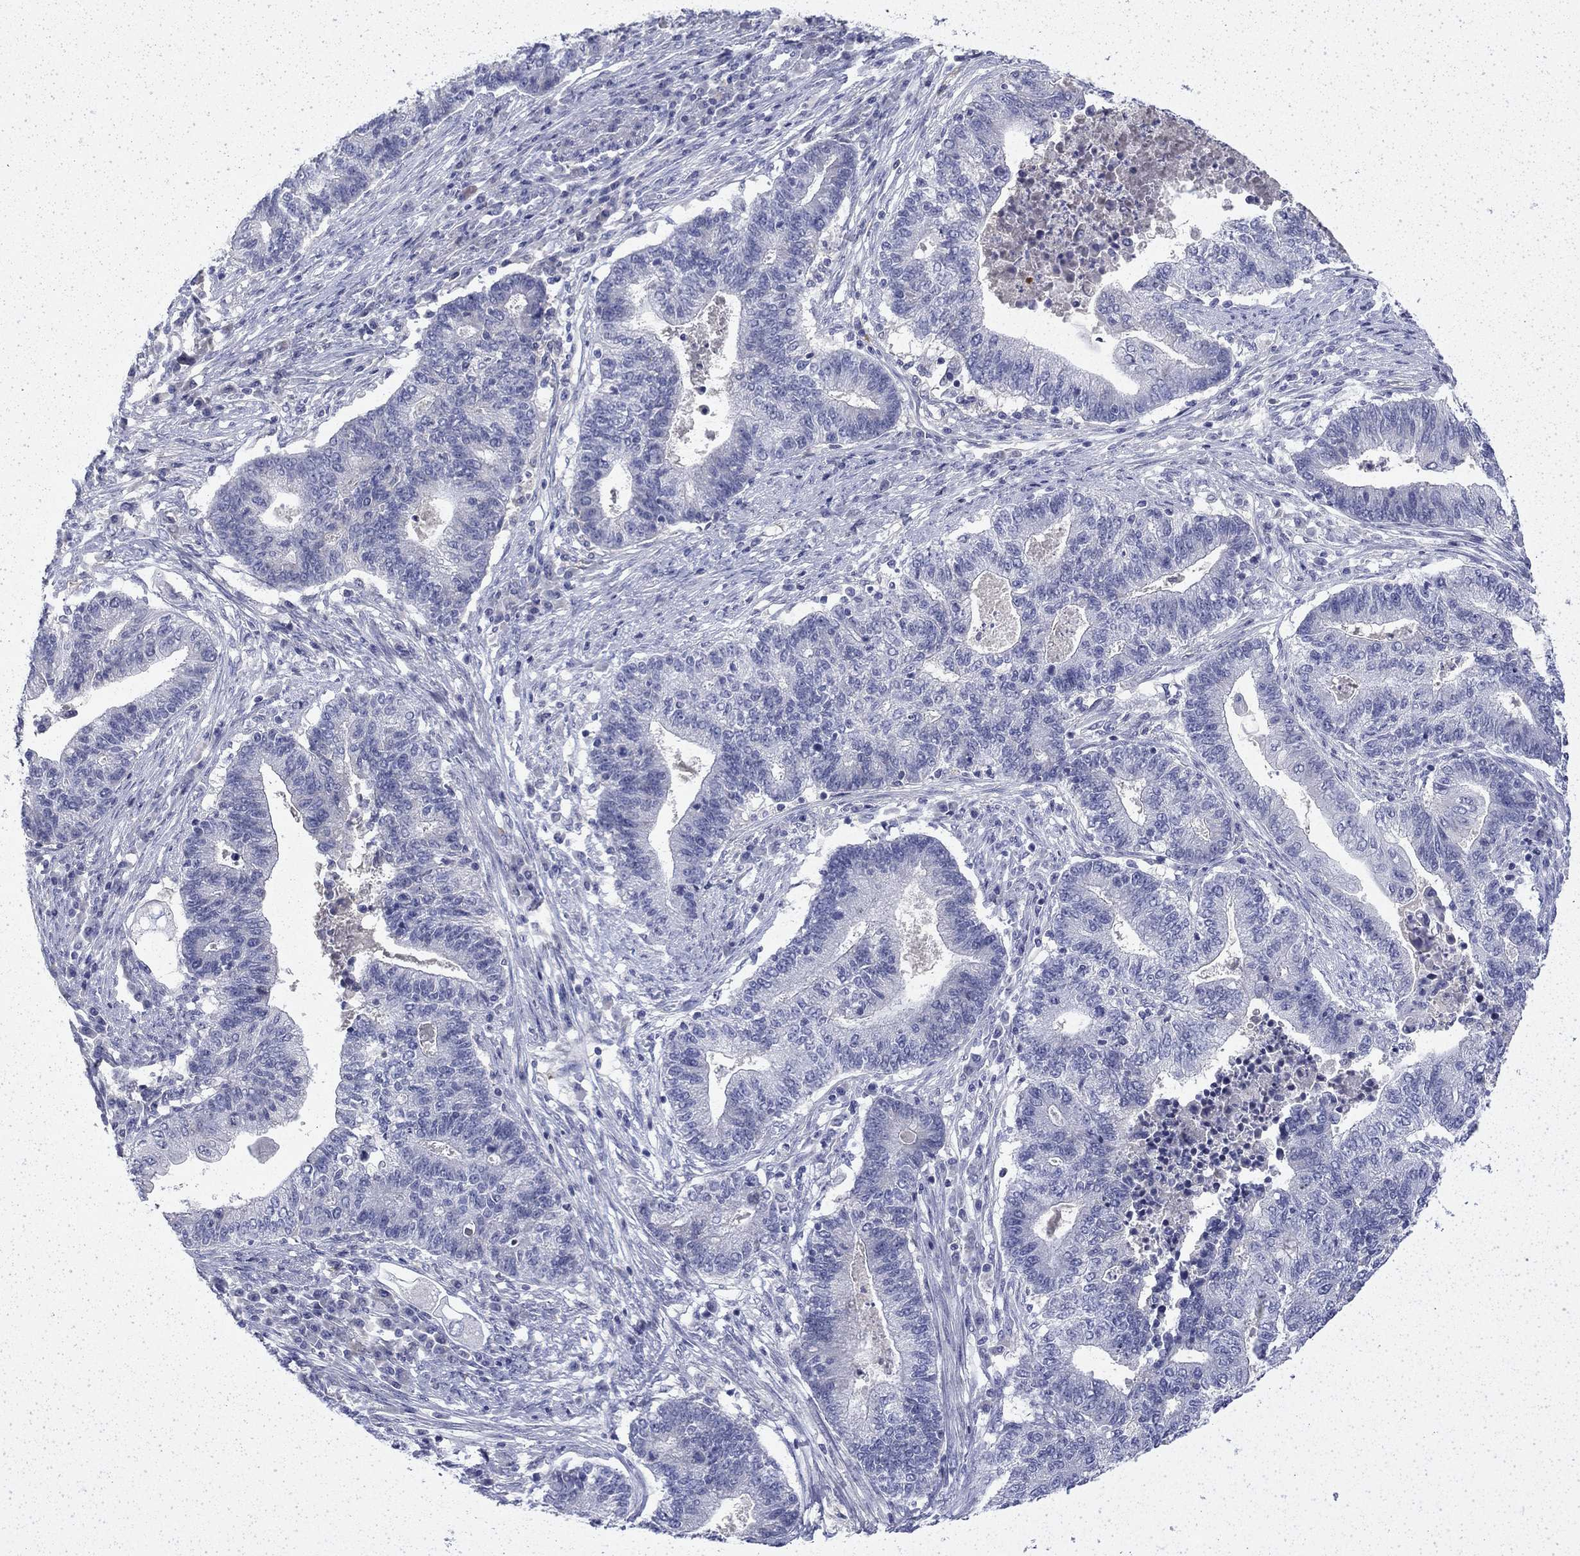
{"staining": {"intensity": "negative", "quantity": "none", "location": "none"}, "tissue": "endometrial cancer", "cell_type": "Tumor cells", "image_type": "cancer", "snomed": [{"axis": "morphology", "description": "Adenocarcinoma, NOS"}, {"axis": "topography", "description": "Uterus"}, {"axis": "topography", "description": "Endometrium"}], "caption": "Protein analysis of endometrial adenocarcinoma reveals no significant staining in tumor cells.", "gene": "ENPP6", "patient": {"sex": "female", "age": 54}}